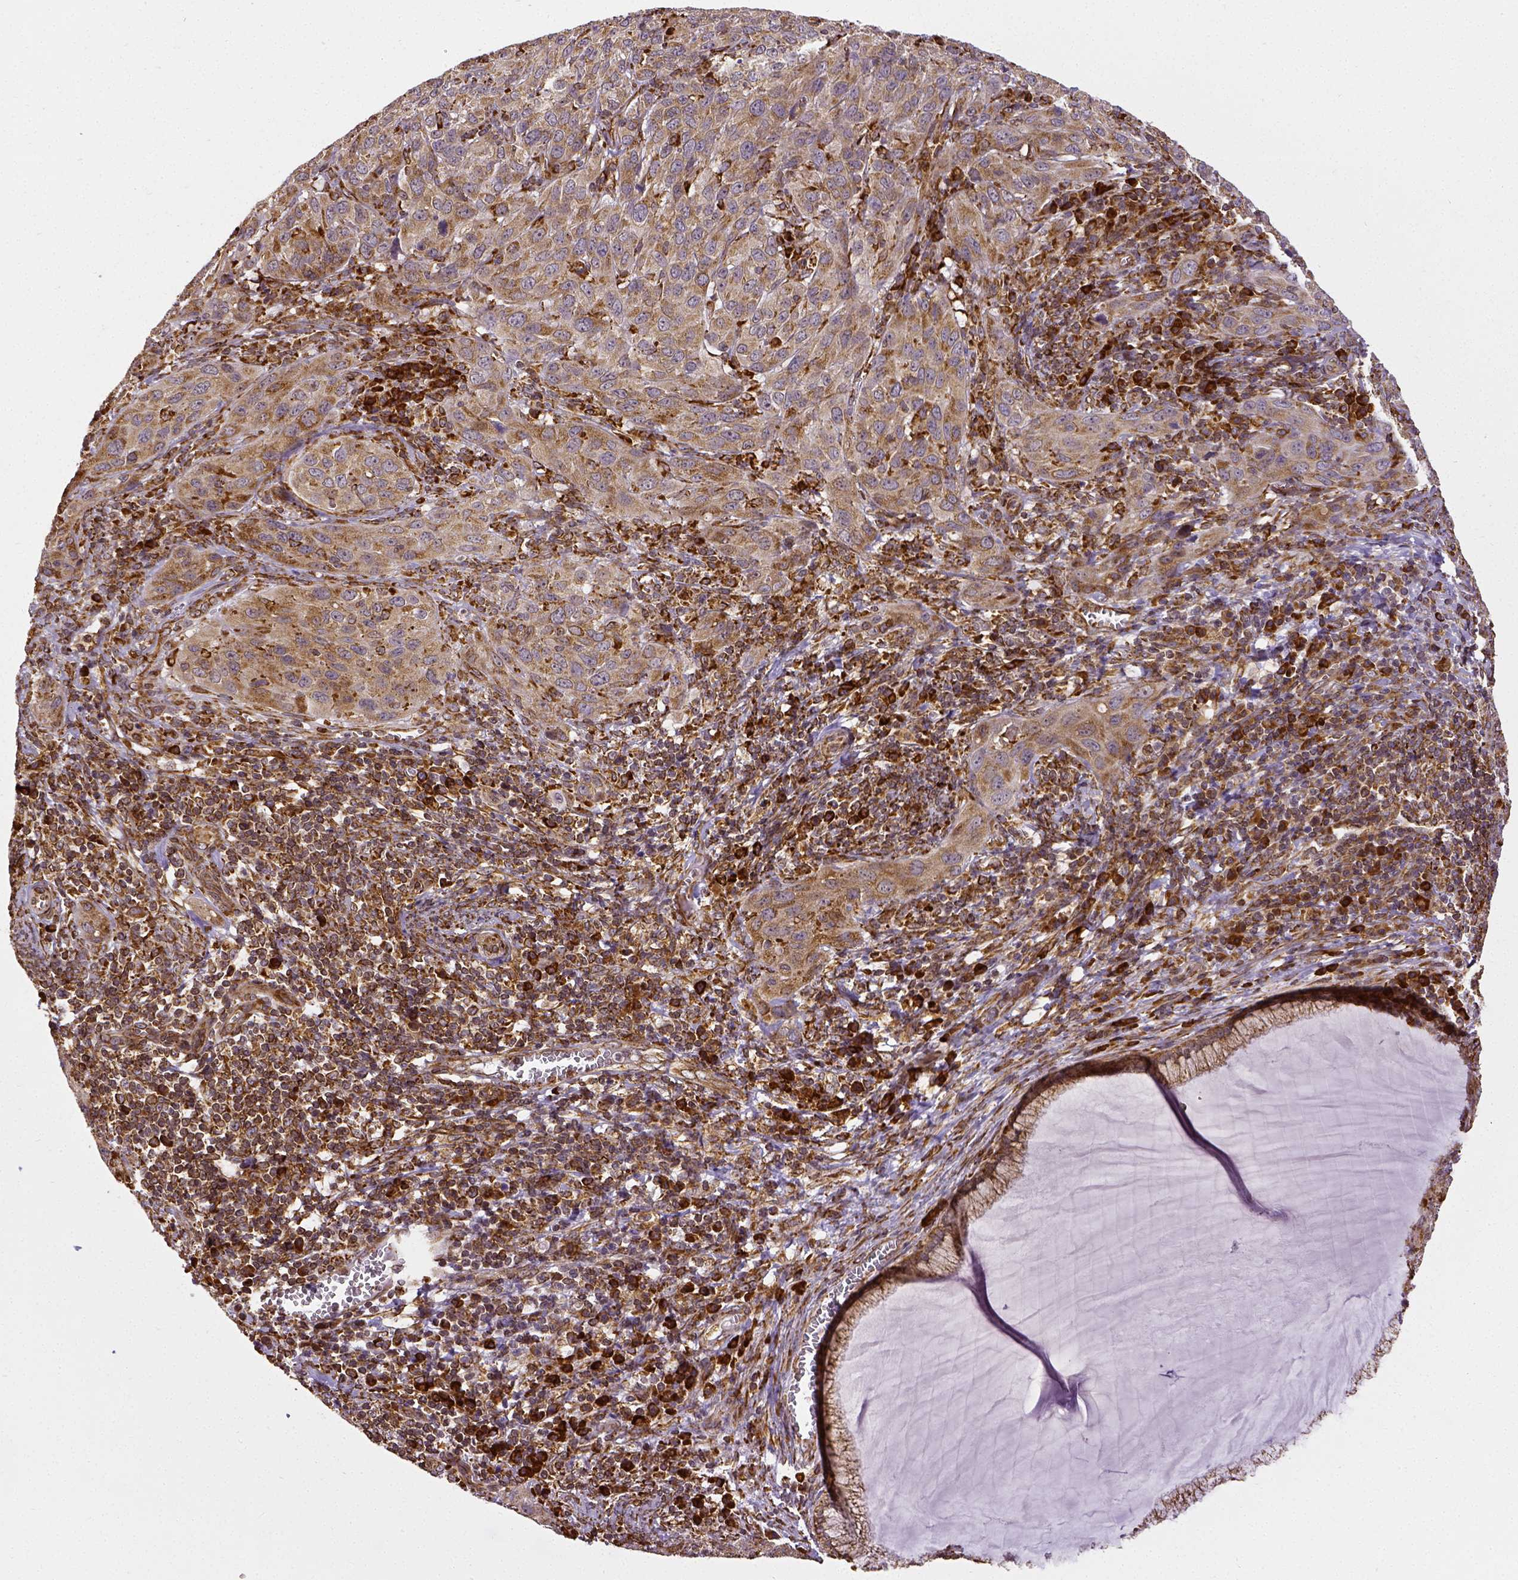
{"staining": {"intensity": "moderate", "quantity": ">75%", "location": "cytoplasmic/membranous"}, "tissue": "cervical cancer", "cell_type": "Tumor cells", "image_type": "cancer", "snomed": [{"axis": "morphology", "description": "Normal tissue, NOS"}, {"axis": "morphology", "description": "Squamous cell carcinoma, NOS"}, {"axis": "topography", "description": "Cervix"}], "caption": "An immunohistochemistry micrograph of tumor tissue is shown. Protein staining in brown labels moderate cytoplasmic/membranous positivity in cervical cancer within tumor cells.", "gene": "MTDH", "patient": {"sex": "female", "age": 51}}